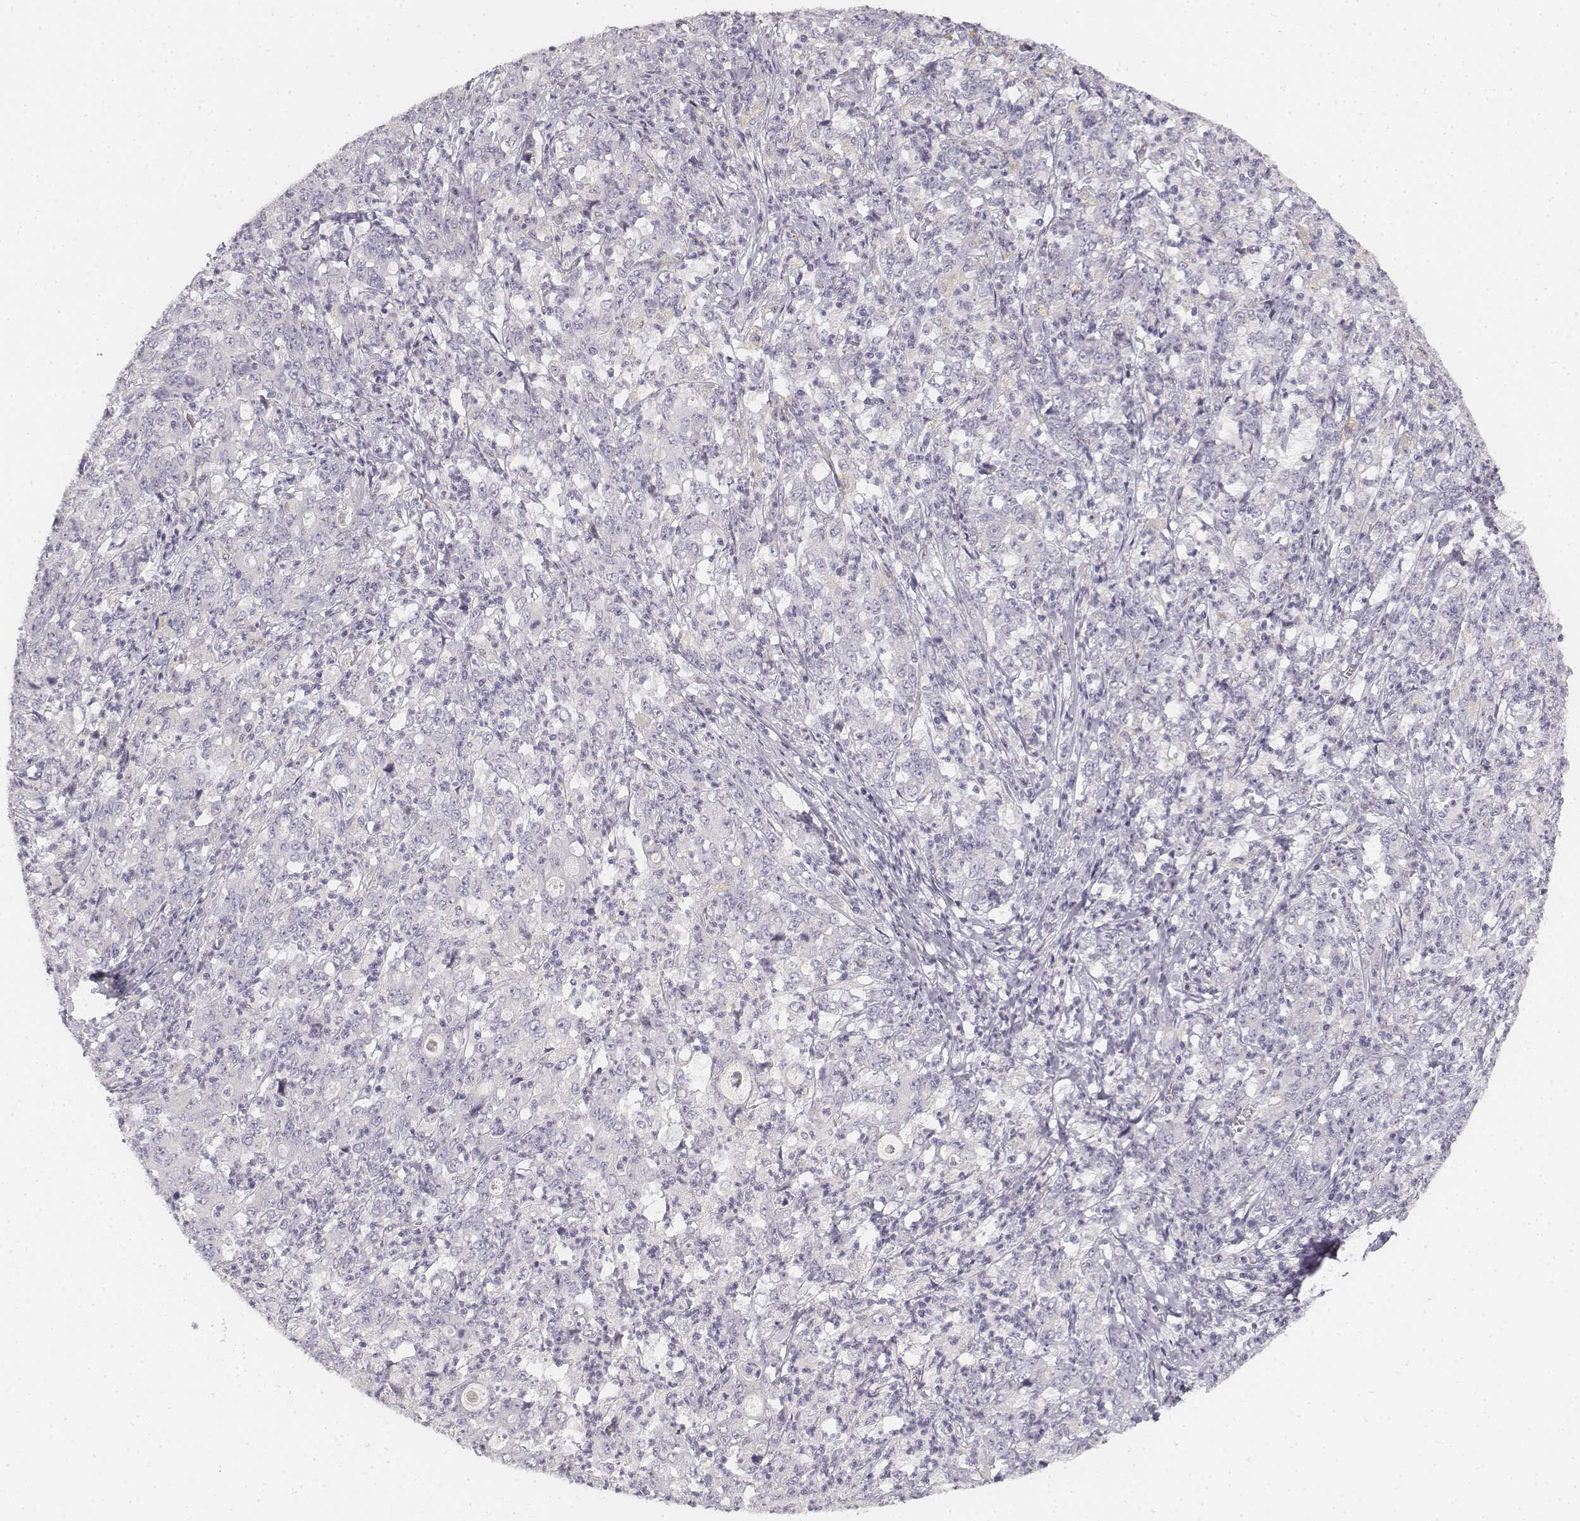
{"staining": {"intensity": "negative", "quantity": "none", "location": "none"}, "tissue": "stomach cancer", "cell_type": "Tumor cells", "image_type": "cancer", "snomed": [{"axis": "morphology", "description": "Adenocarcinoma, NOS"}, {"axis": "topography", "description": "Stomach, lower"}], "caption": "Immunohistochemistry (IHC) image of neoplastic tissue: stomach adenocarcinoma stained with DAB displays no significant protein positivity in tumor cells.", "gene": "DSG4", "patient": {"sex": "female", "age": 71}}